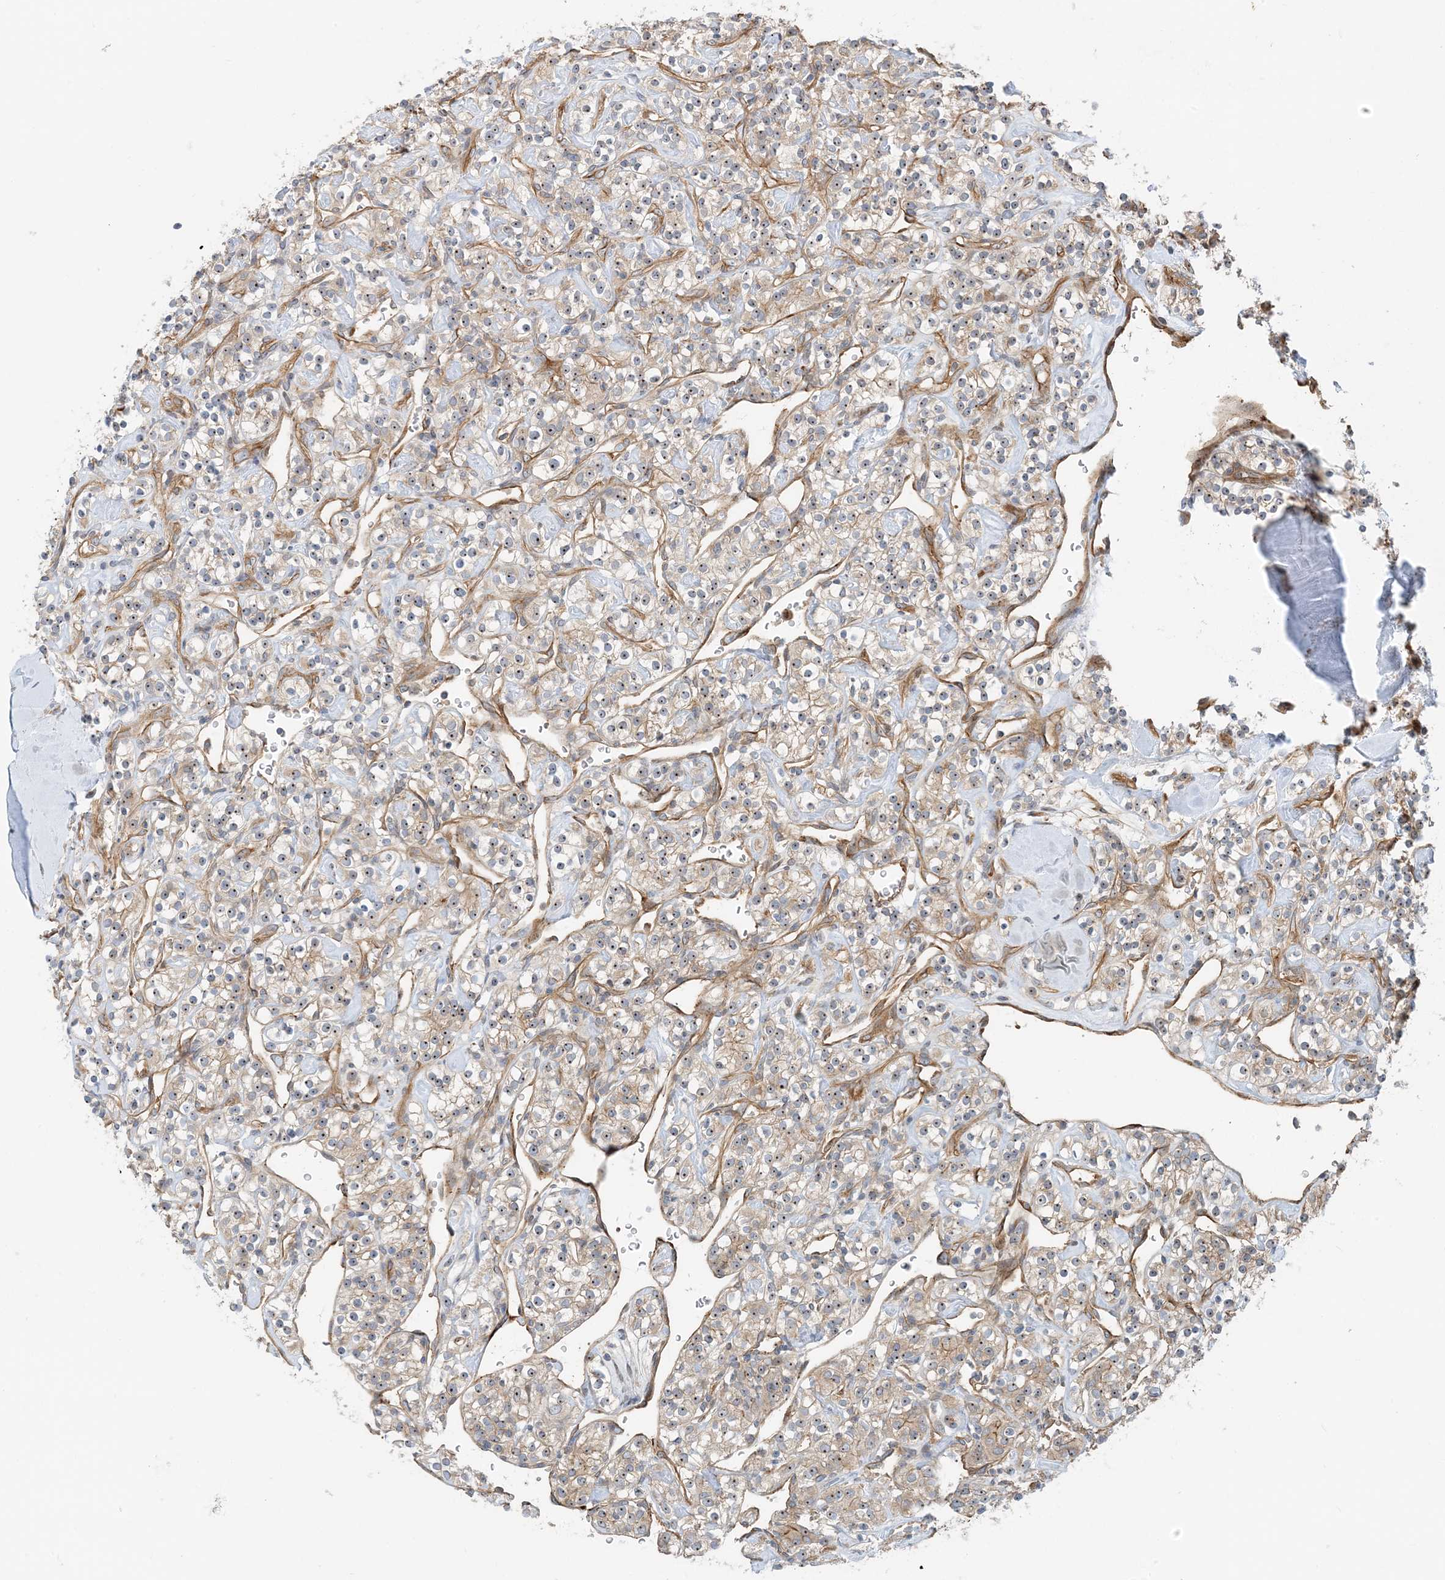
{"staining": {"intensity": "weak", "quantity": ">75%", "location": "cytoplasmic/membranous,nuclear"}, "tissue": "renal cancer", "cell_type": "Tumor cells", "image_type": "cancer", "snomed": [{"axis": "morphology", "description": "Adenocarcinoma, NOS"}, {"axis": "topography", "description": "Kidney"}], "caption": "Immunohistochemical staining of renal cancer (adenocarcinoma) displays low levels of weak cytoplasmic/membranous and nuclear protein staining in approximately >75% of tumor cells.", "gene": "MYL5", "patient": {"sex": "male", "age": 77}}